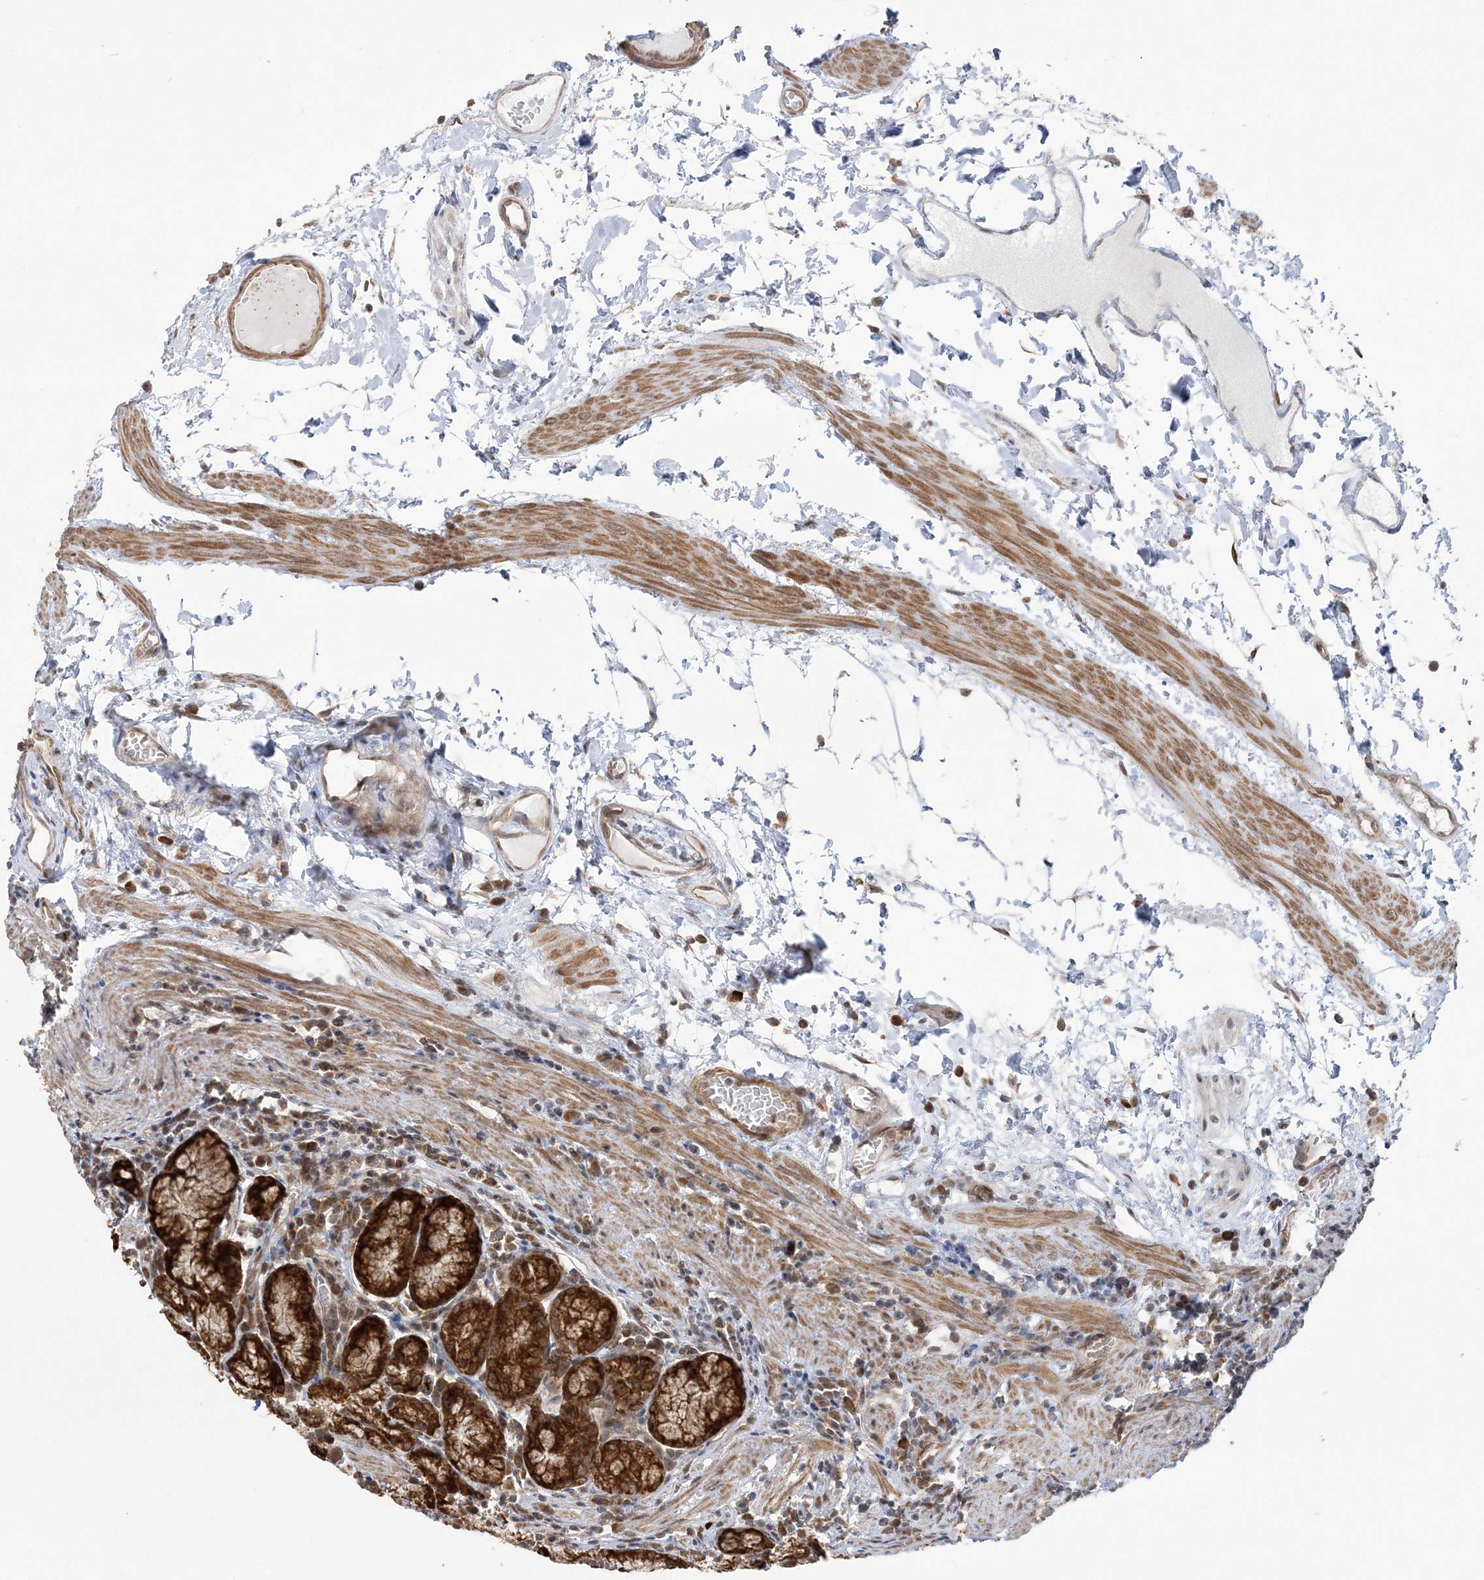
{"staining": {"intensity": "strong", "quantity": ">75%", "location": "cytoplasmic/membranous"}, "tissue": "stomach", "cell_type": "Glandular cells", "image_type": "normal", "snomed": [{"axis": "morphology", "description": "Normal tissue, NOS"}, {"axis": "topography", "description": "Stomach"}], "caption": "An IHC photomicrograph of benign tissue is shown. Protein staining in brown highlights strong cytoplasmic/membranous positivity in stomach within glandular cells.", "gene": "MRPL47", "patient": {"sex": "male", "age": 55}}